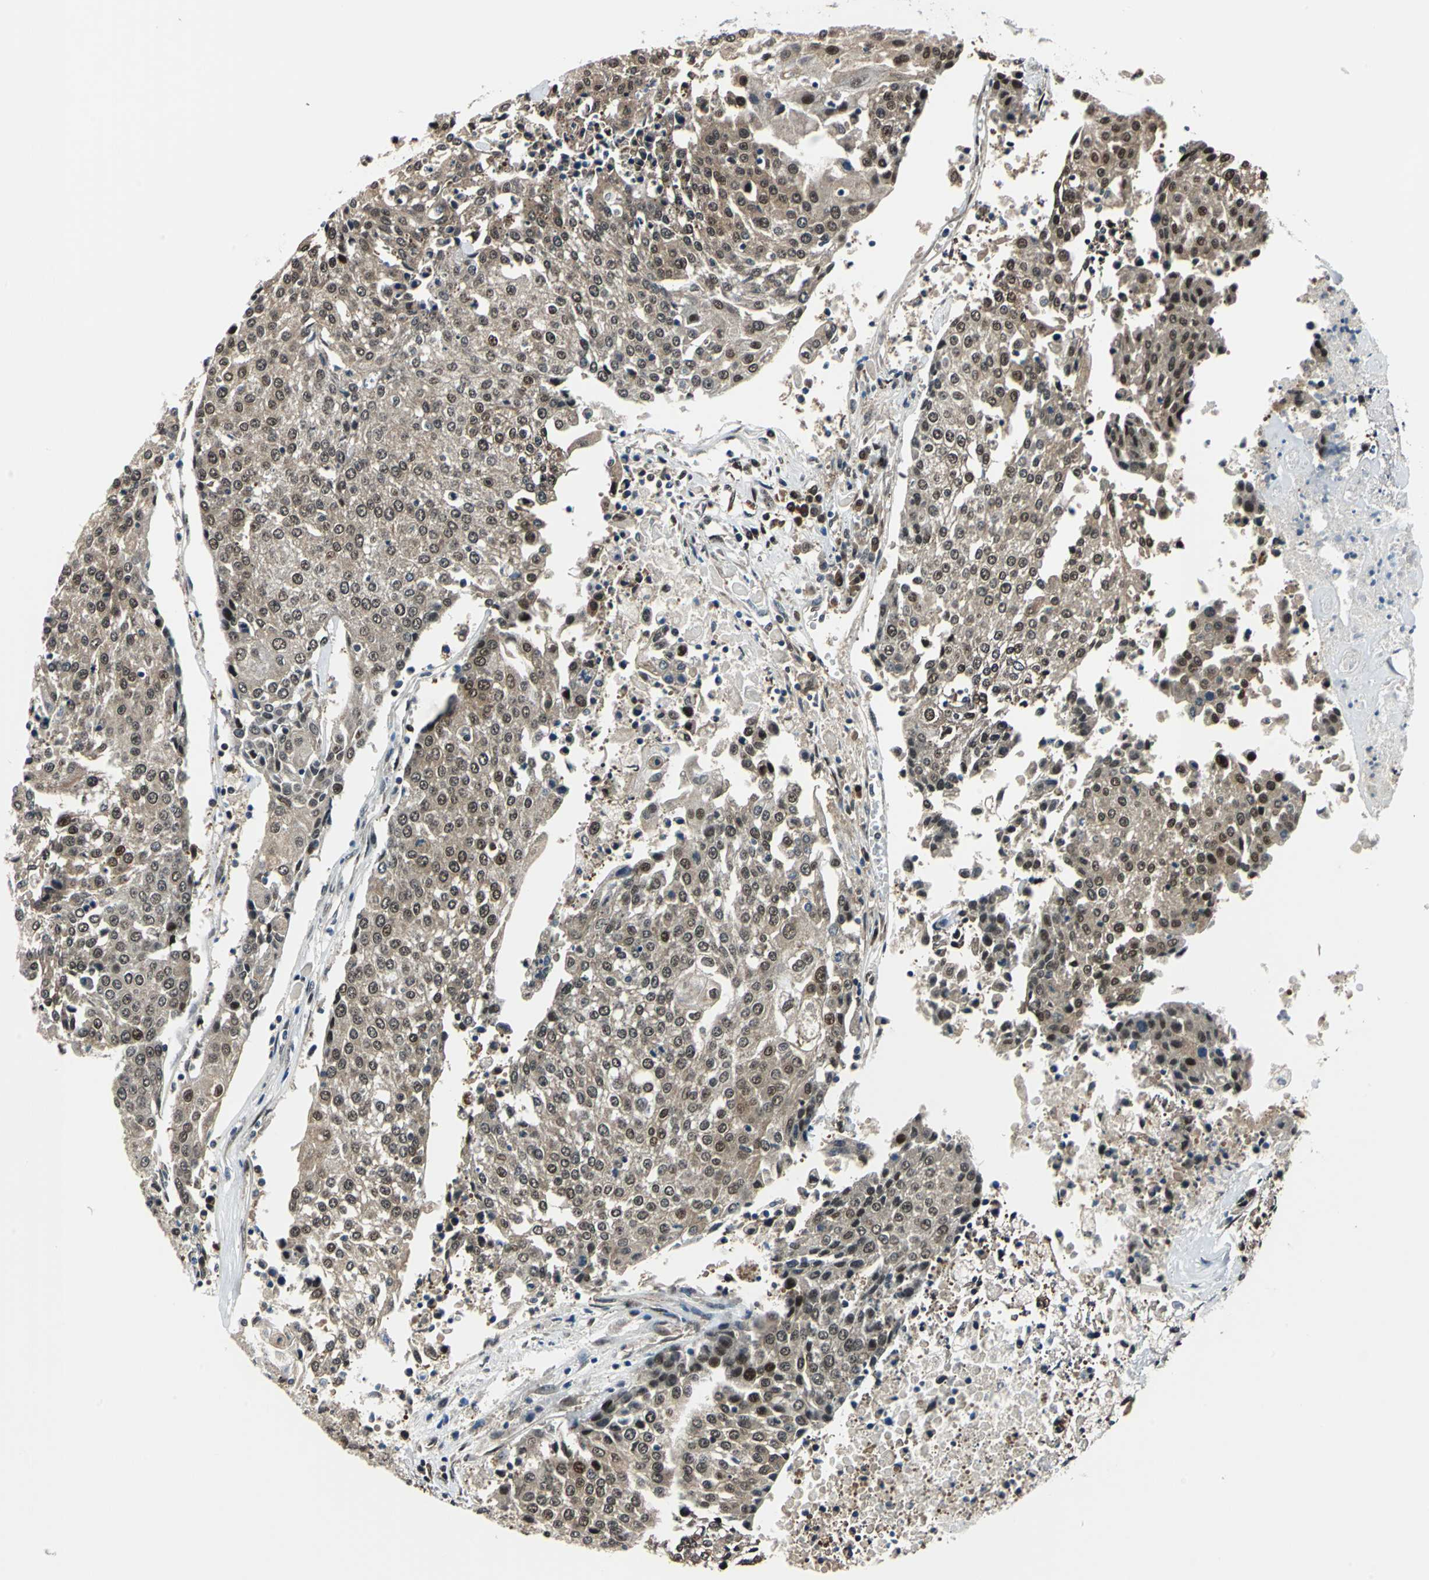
{"staining": {"intensity": "weak", "quantity": ">75%", "location": "cytoplasmic/membranous,nuclear"}, "tissue": "urothelial cancer", "cell_type": "Tumor cells", "image_type": "cancer", "snomed": [{"axis": "morphology", "description": "Urothelial carcinoma, High grade"}, {"axis": "topography", "description": "Urinary bladder"}], "caption": "Immunohistochemical staining of human urothelial cancer displays weak cytoplasmic/membranous and nuclear protein positivity in approximately >75% of tumor cells. The staining is performed using DAB (3,3'-diaminobenzidine) brown chromogen to label protein expression. The nuclei are counter-stained blue using hematoxylin.", "gene": "POLR3K", "patient": {"sex": "female", "age": 85}}